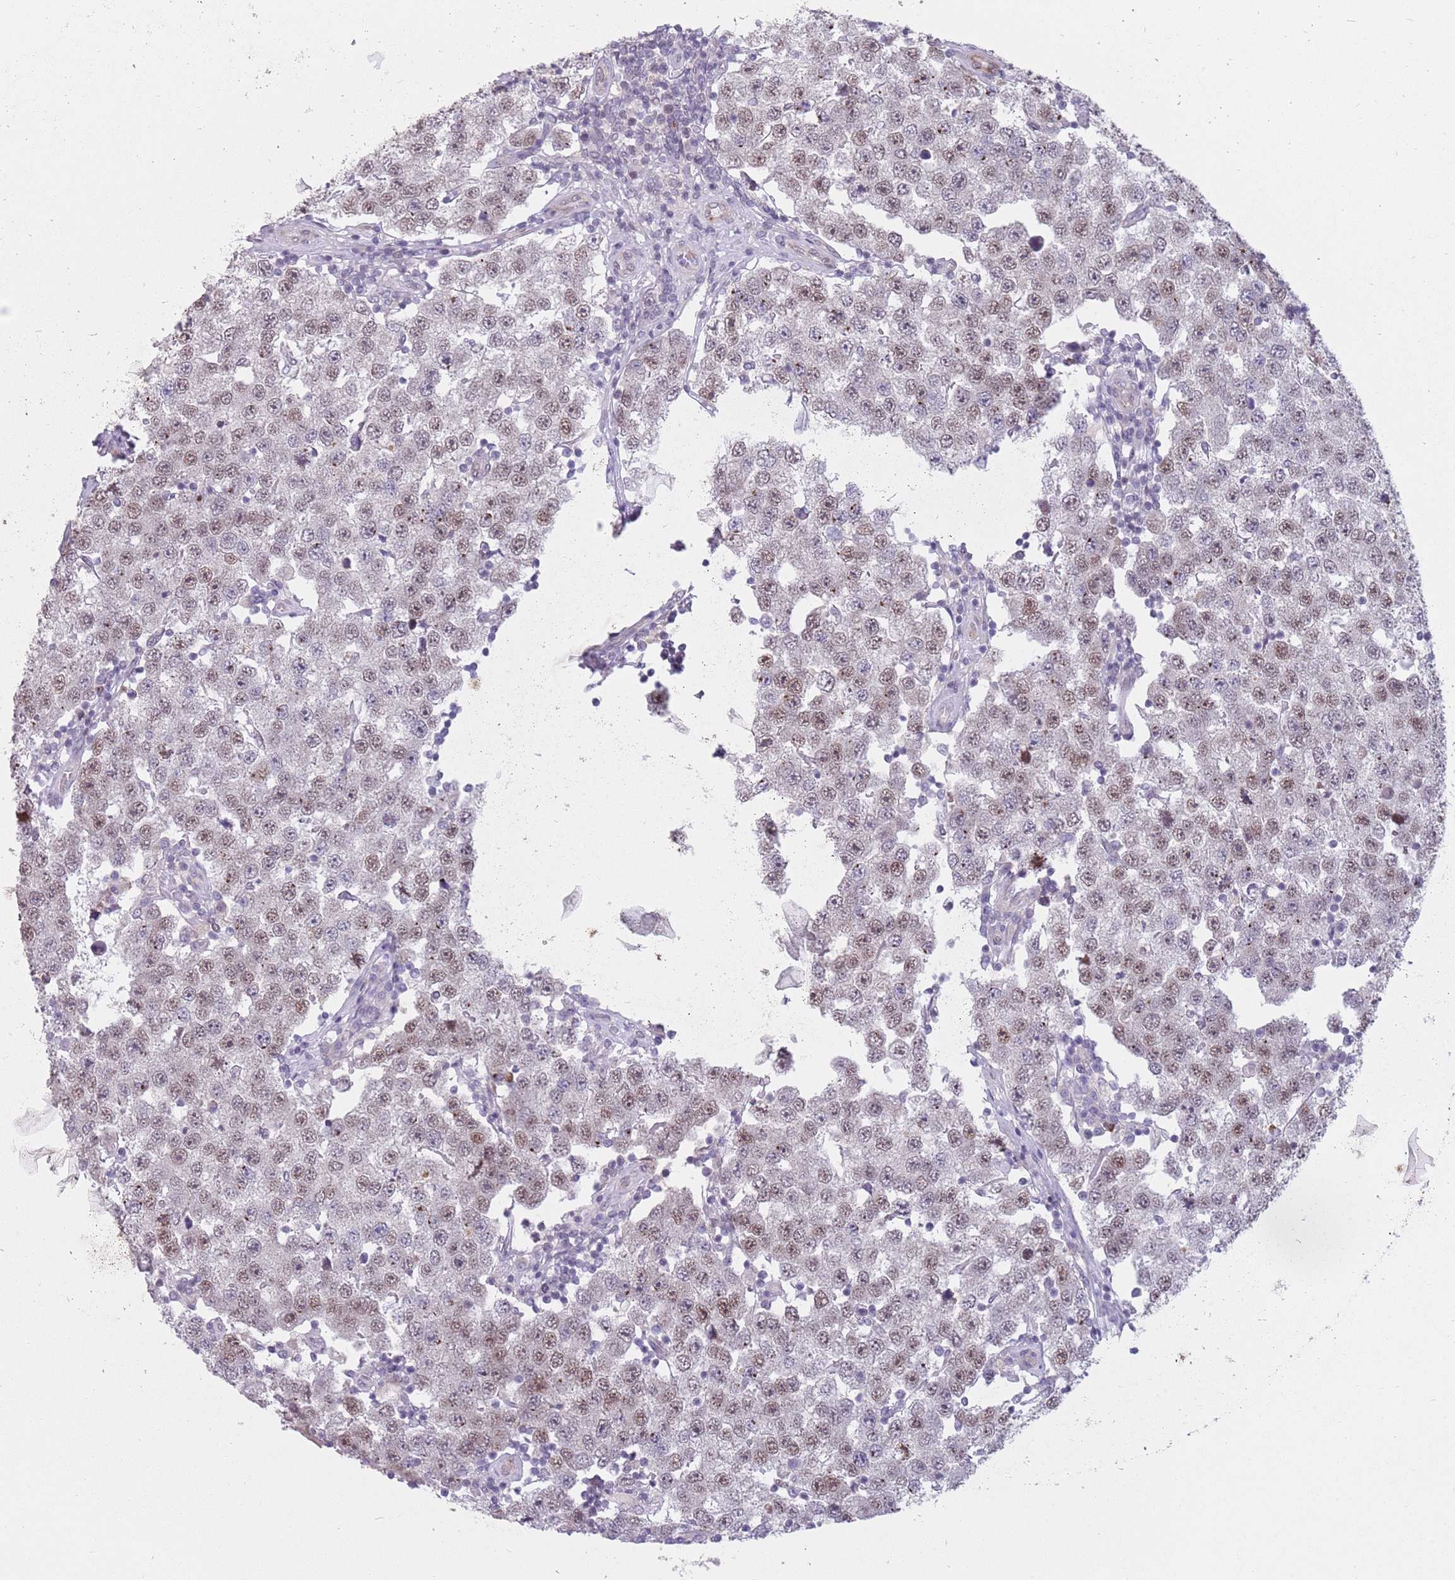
{"staining": {"intensity": "moderate", "quantity": "25%-75%", "location": "nuclear"}, "tissue": "testis cancer", "cell_type": "Tumor cells", "image_type": "cancer", "snomed": [{"axis": "morphology", "description": "Seminoma, NOS"}, {"axis": "topography", "description": "Testis"}], "caption": "Approximately 25%-75% of tumor cells in human testis cancer display moderate nuclear protein expression as visualized by brown immunohistochemical staining.", "gene": "ZNF574", "patient": {"sex": "male", "age": 34}}